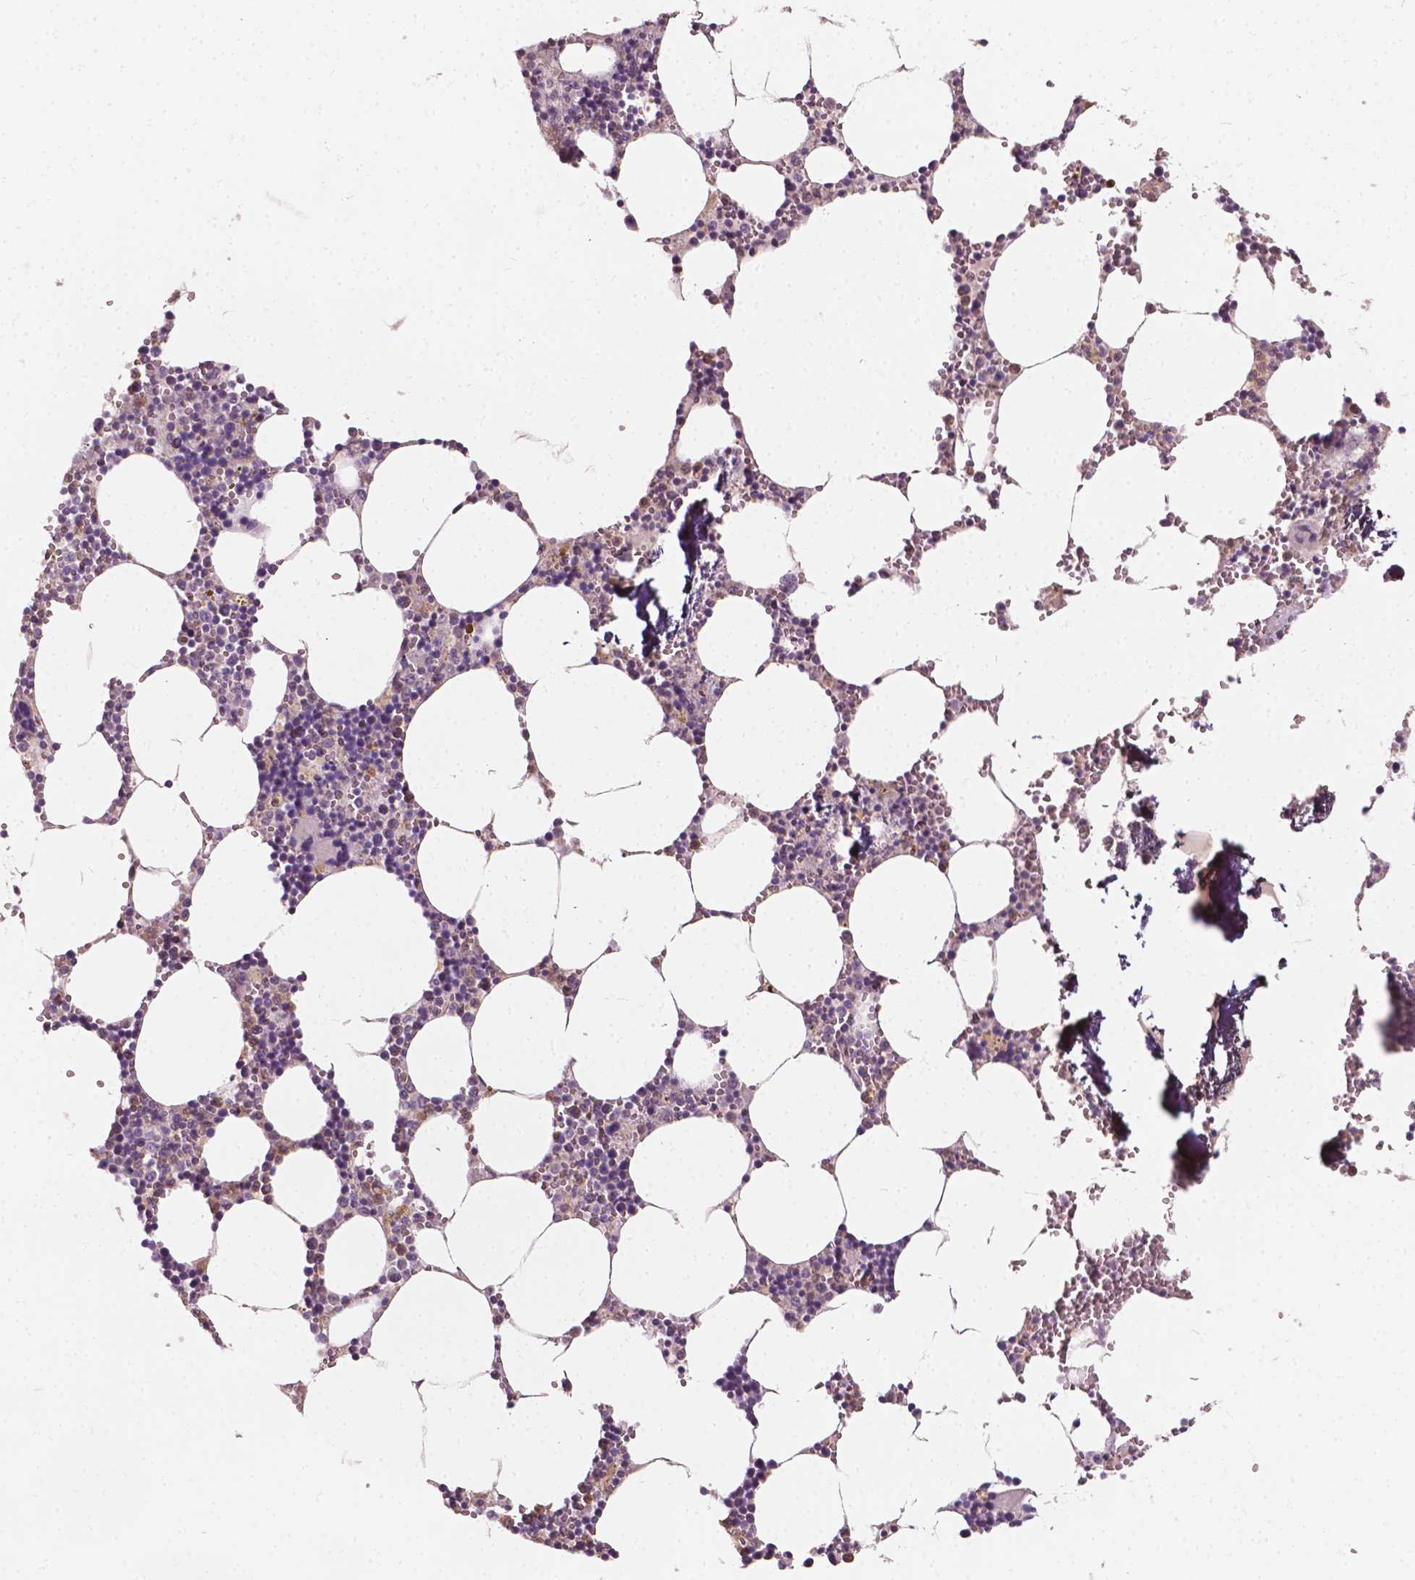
{"staining": {"intensity": "moderate", "quantity": "<25%", "location": "cytoplasmic/membranous"}, "tissue": "bone marrow", "cell_type": "Hematopoietic cells", "image_type": "normal", "snomed": [{"axis": "morphology", "description": "Normal tissue, NOS"}, {"axis": "topography", "description": "Bone marrow"}], "caption": "Immunohistochemistry image of benign human bone marrow stained for a protein (brown), which demonstrates low levels of moderate cytoplasmic/membranous expression in about <25% of hematopoietic cells.", "gene": "NPC1L1", "patient": {"sex": "male", "age": 54}}